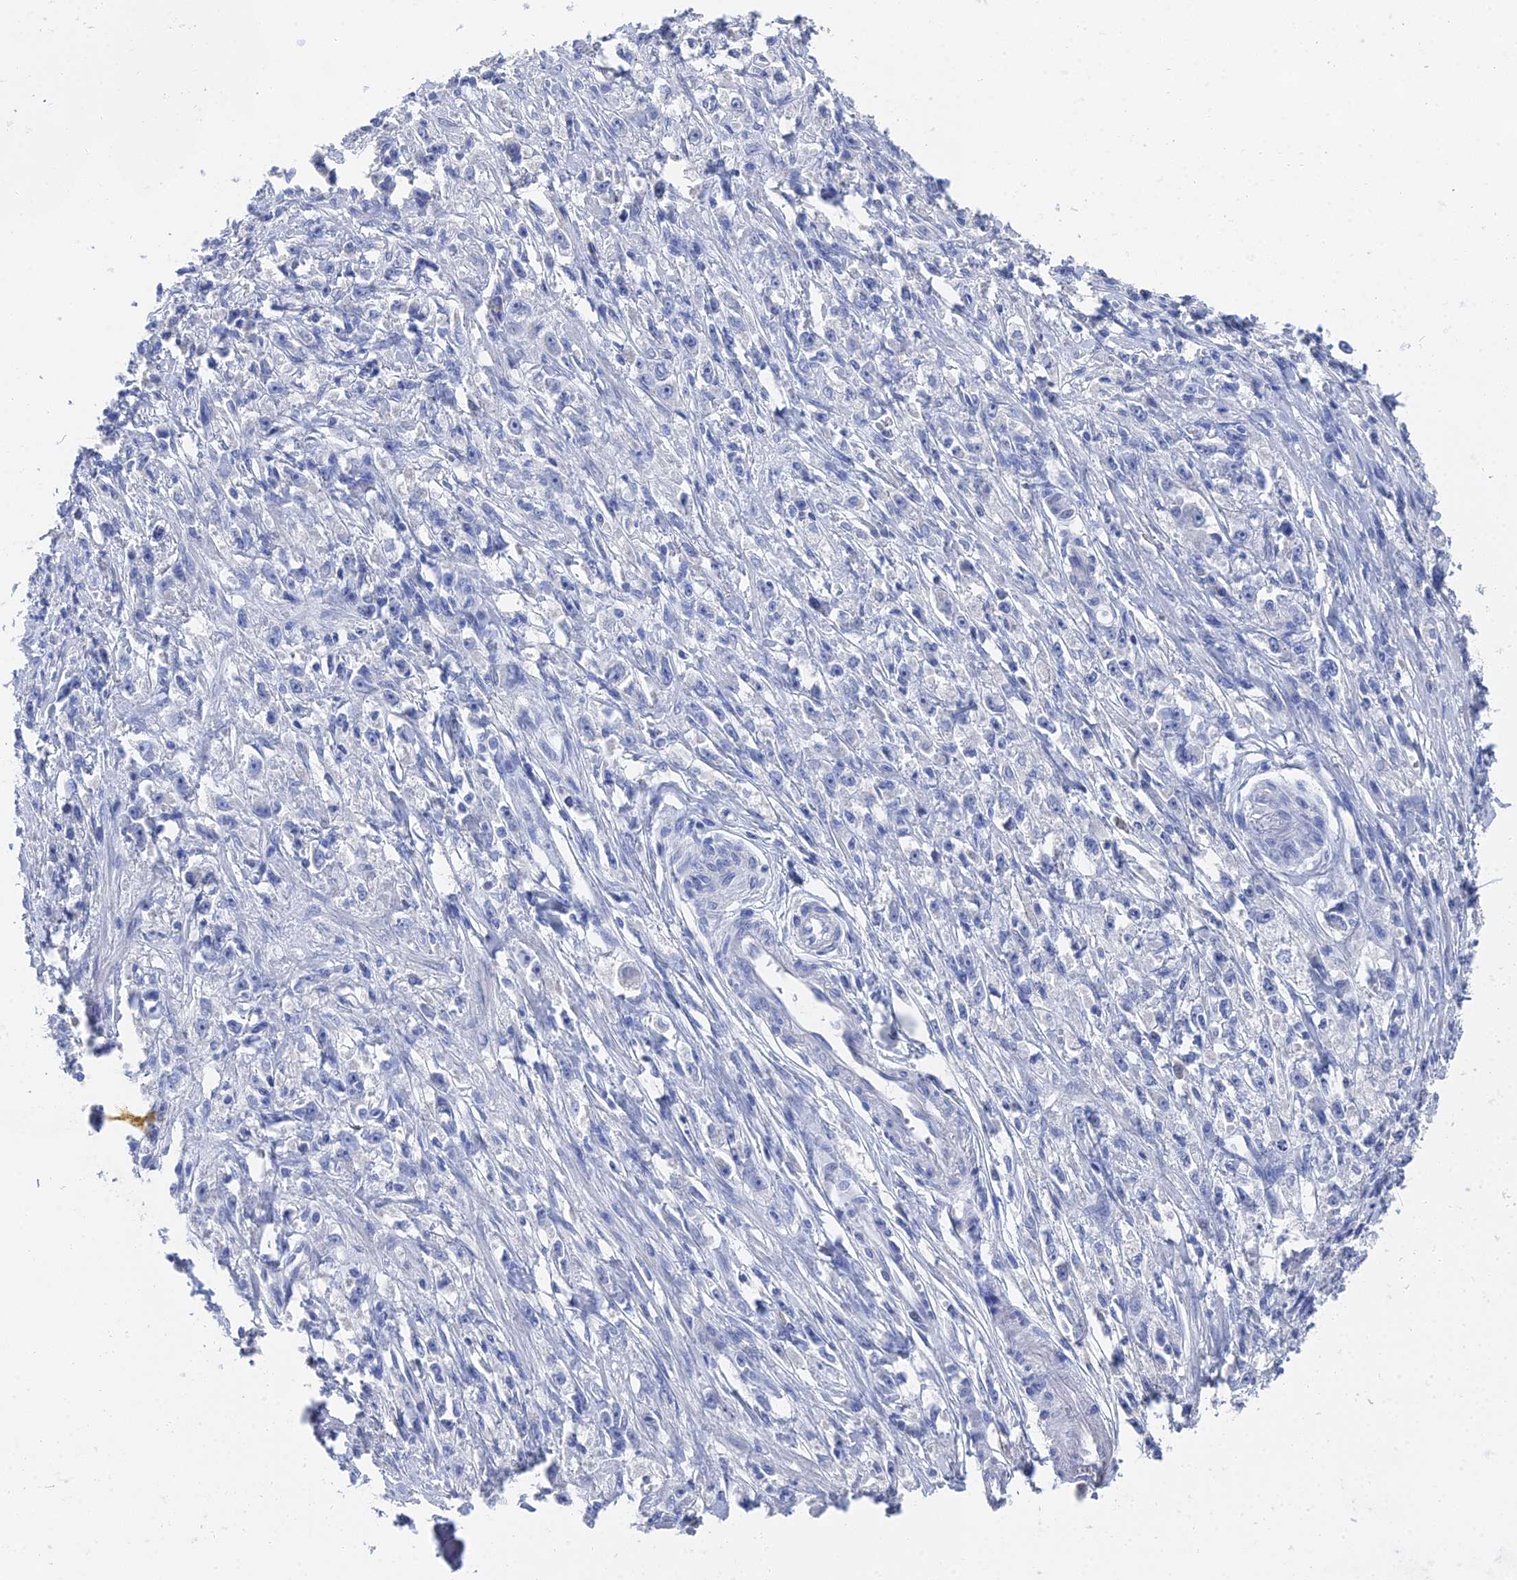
{"staining": {"intensity": "negative", "quantity": "none", "location": "none"}, "tissue": "stomach cancer", "cell_type": "Tumor cells", "image_type": "cancer", "snomed": [{"axis": "morphology", "description": "Adenocarcinoma, NOS"}, {"axis": "topography", "description": "Stomach"}], "caption": "This is an IHC photomicrograph of stomach cancer (adenocarcinoma). There is no positivity in tumor cells.", "gene": "GFAP", "patient": {"sex": "female", "age": 59}}